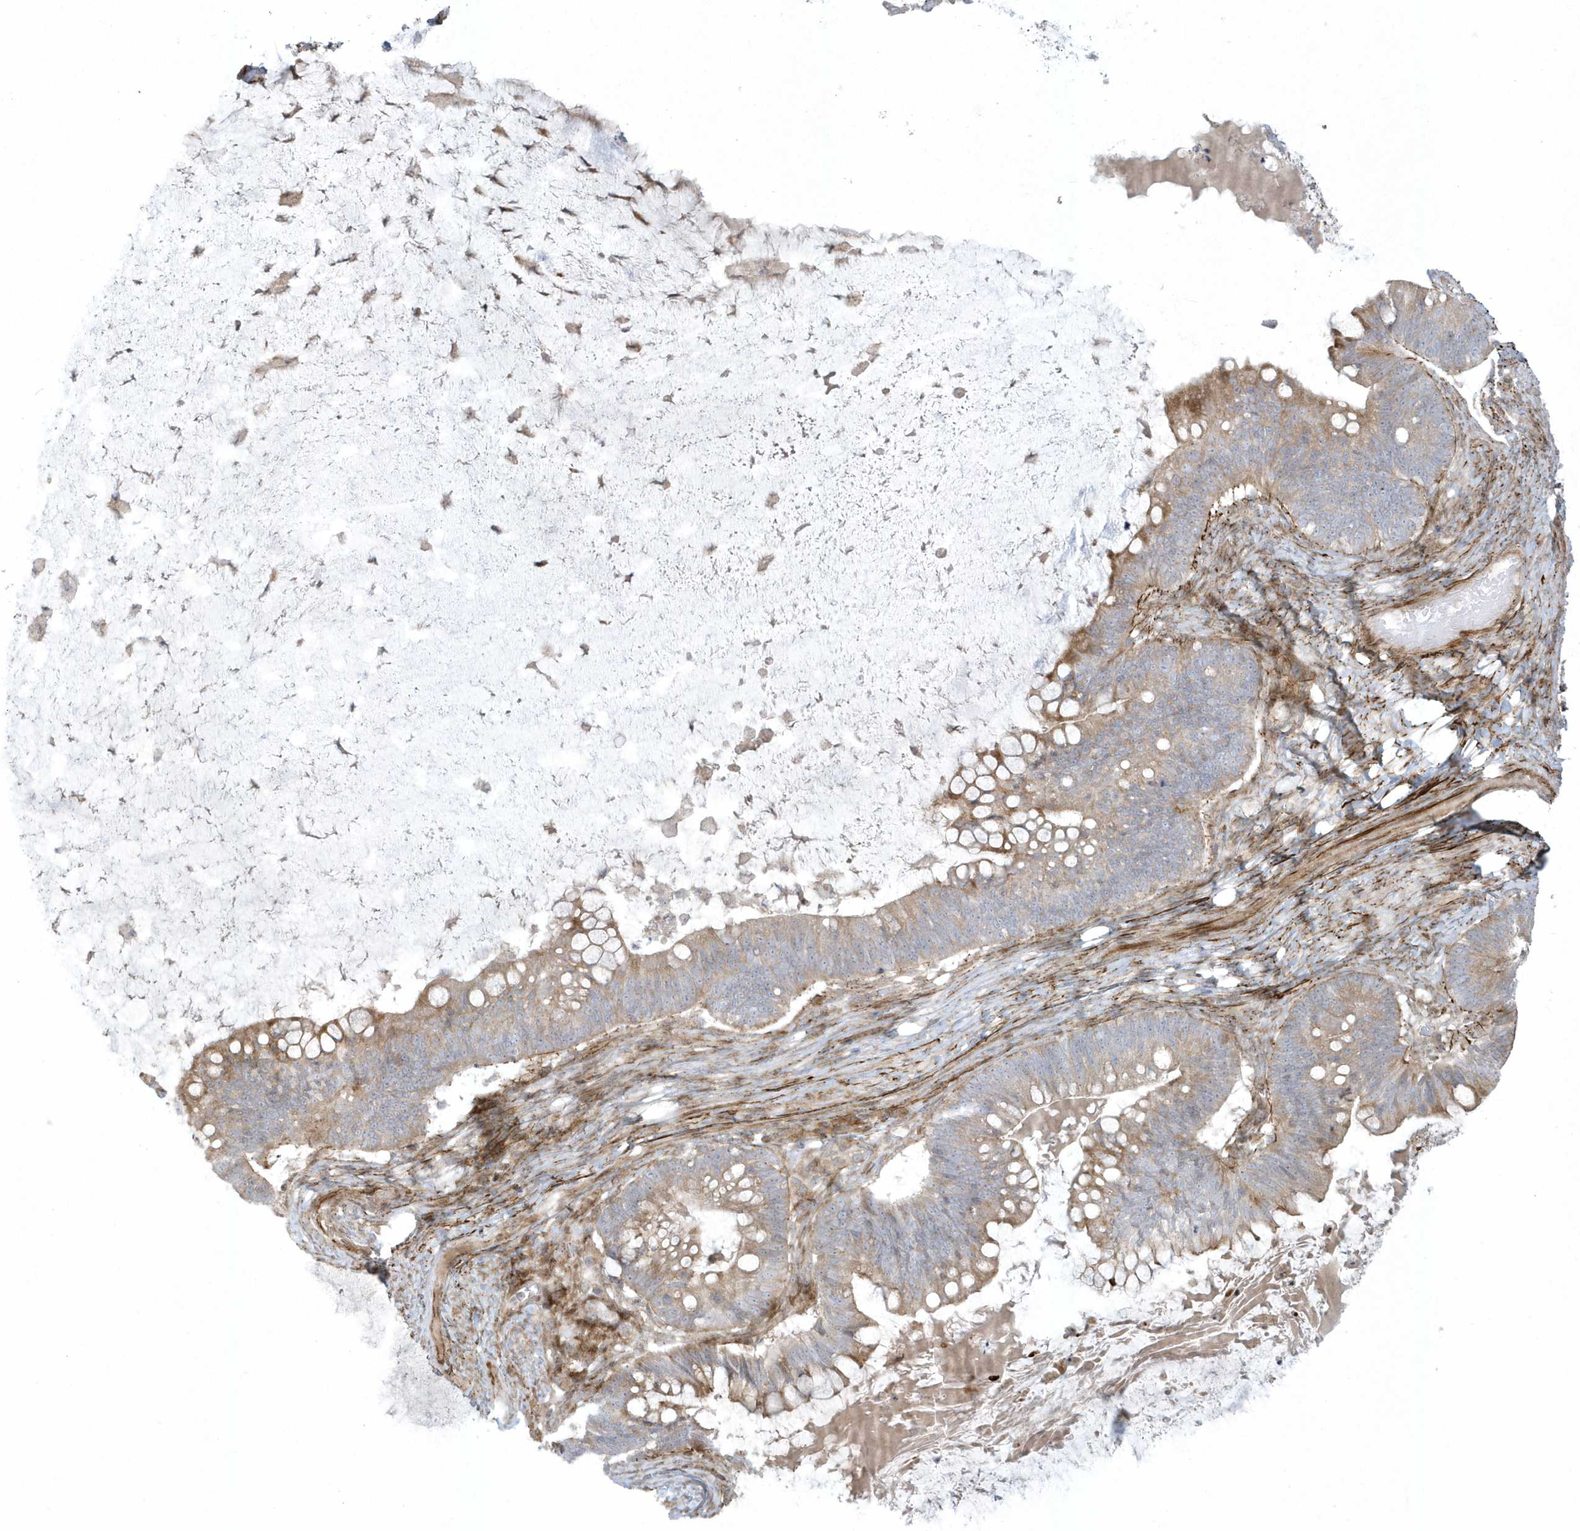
{"staining": {"intensity": "weak", "quantity": ">75%", "location": "cytoplasmic/membranous"}, "tissue": "ovarian cancer", "cell_type": "Tumor cells", "image_type": "cancer", "snomed": [{"axis": "morphology", "description": "Cystadenocarcinoma, mucinous, NOS"}, {"axis": "topography", "description": "Ovary"}], "caption": "Immunohistochemistry (IHC) photomicrograph of human ovarian cancer stained for a protein (brown), which shows low levels of weak cytoplasmic/membranous staining in approximately >75% of tumor cells.", "gene": "MASP2", "patient": {"sex": "female", "age": 61}}